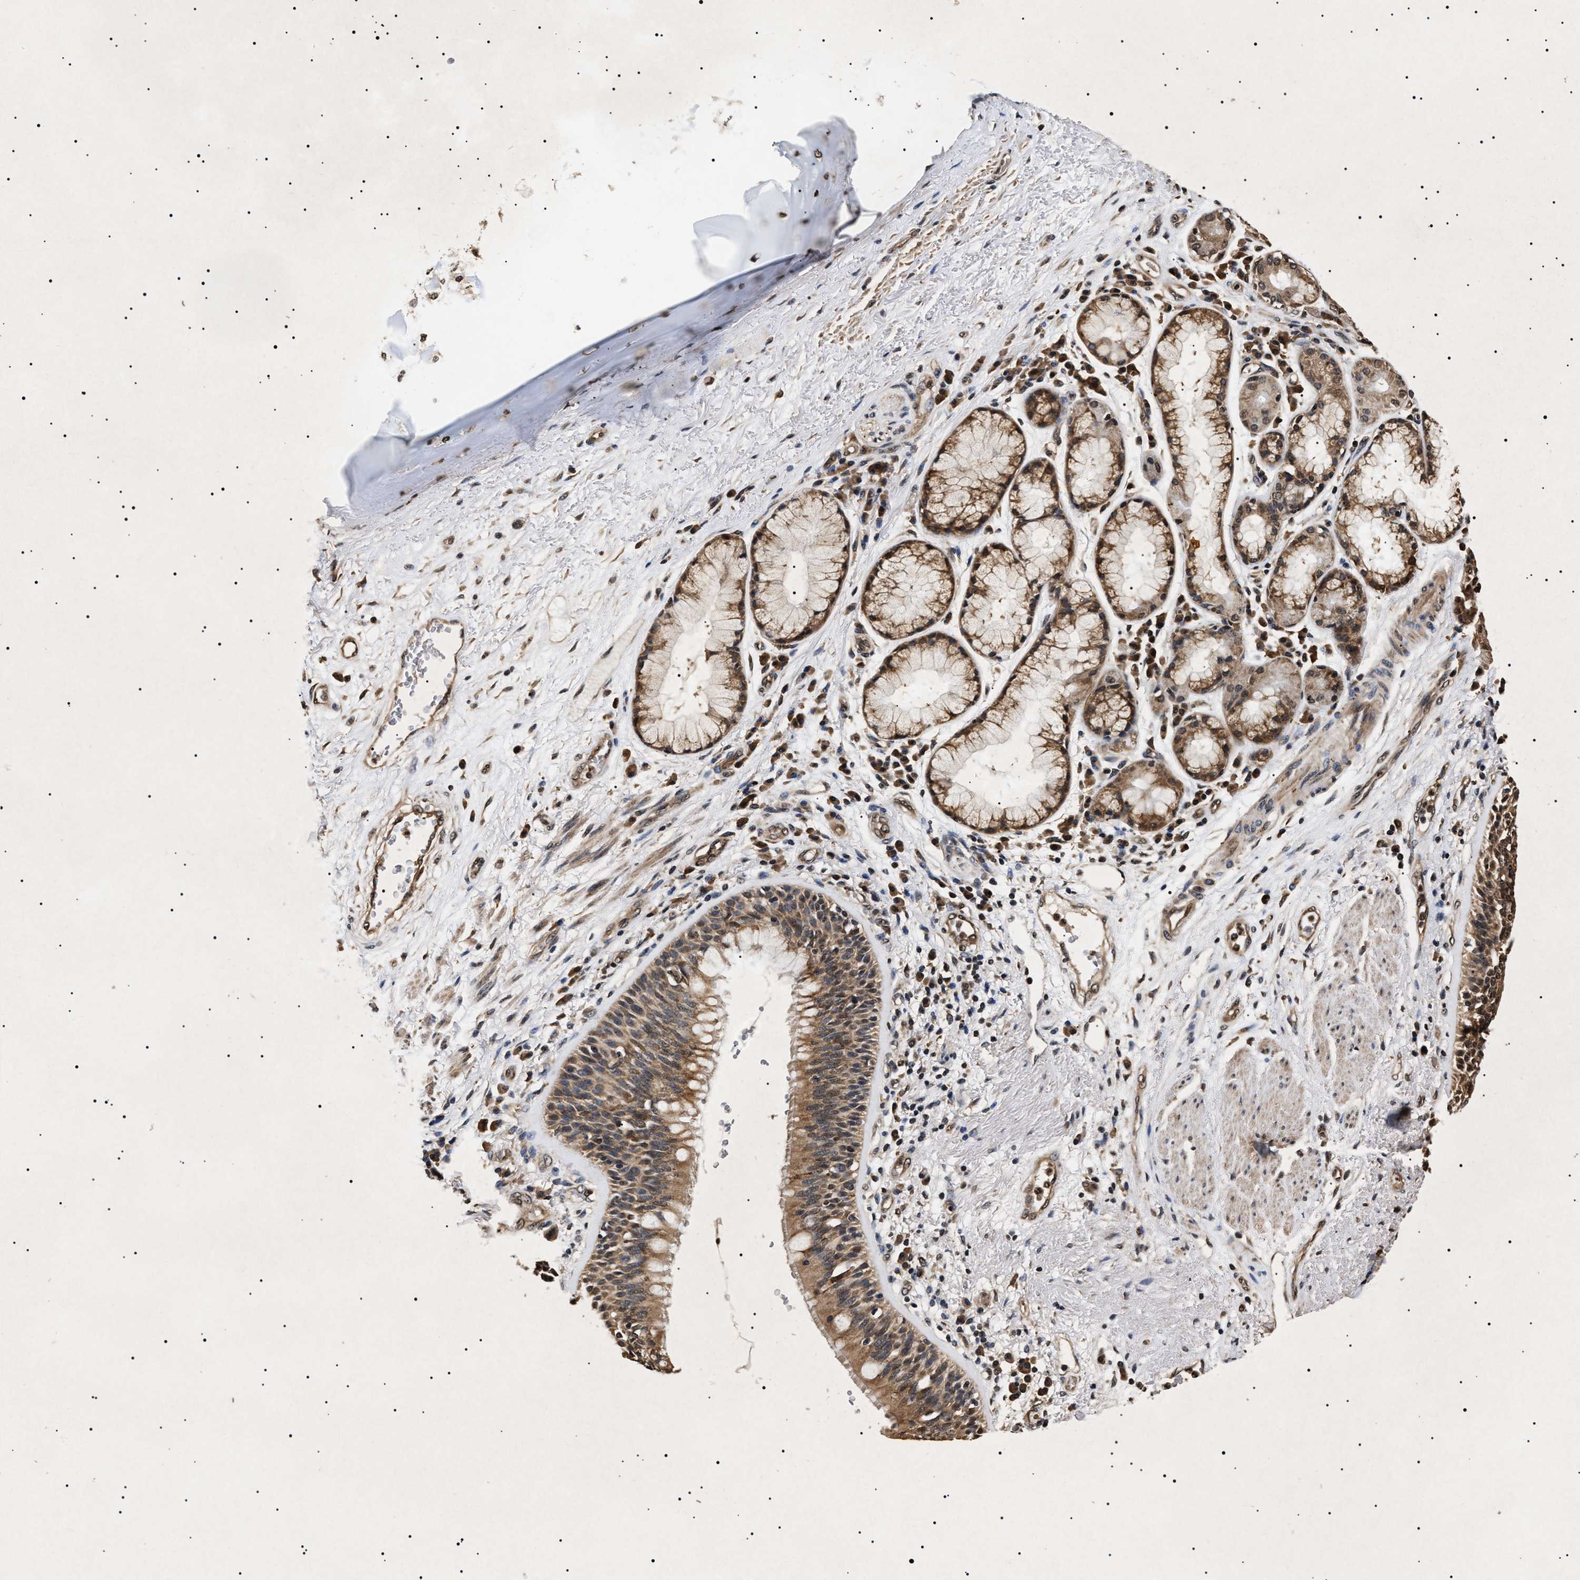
{"staining": {"intensity": "moderate", "quantity": "25%-75%", "location": "cytoplasmic/membranous"}, "tissue": "bronchus", "cell_type": "Respiratory epithelial cells", "image_type": "normal", "snomed": [{"axis": "morphology", "description": "Normal tissue, NOS"}, {"axis": "morphology", "description": "Adenocarcinoma, NOS"}, {"axis": "morphology", "description": "Adenocarcinoma, metastatic, NOS"}, {"axis": "topography", "description": "Lymph node"}, {"axis": "topography", "description": "Bronchus"}, {"axis": "topography", "description": "Lung"}], "caption": "About 25%-75% of respiratory epithelial cells in normal bronchus exhibit moderate cytoplasmic/membranous protein staining as visualized by brown immunohistochemical staining.", "gene": "KIF21A", "patient": {"sex": "female", "age": 54}}